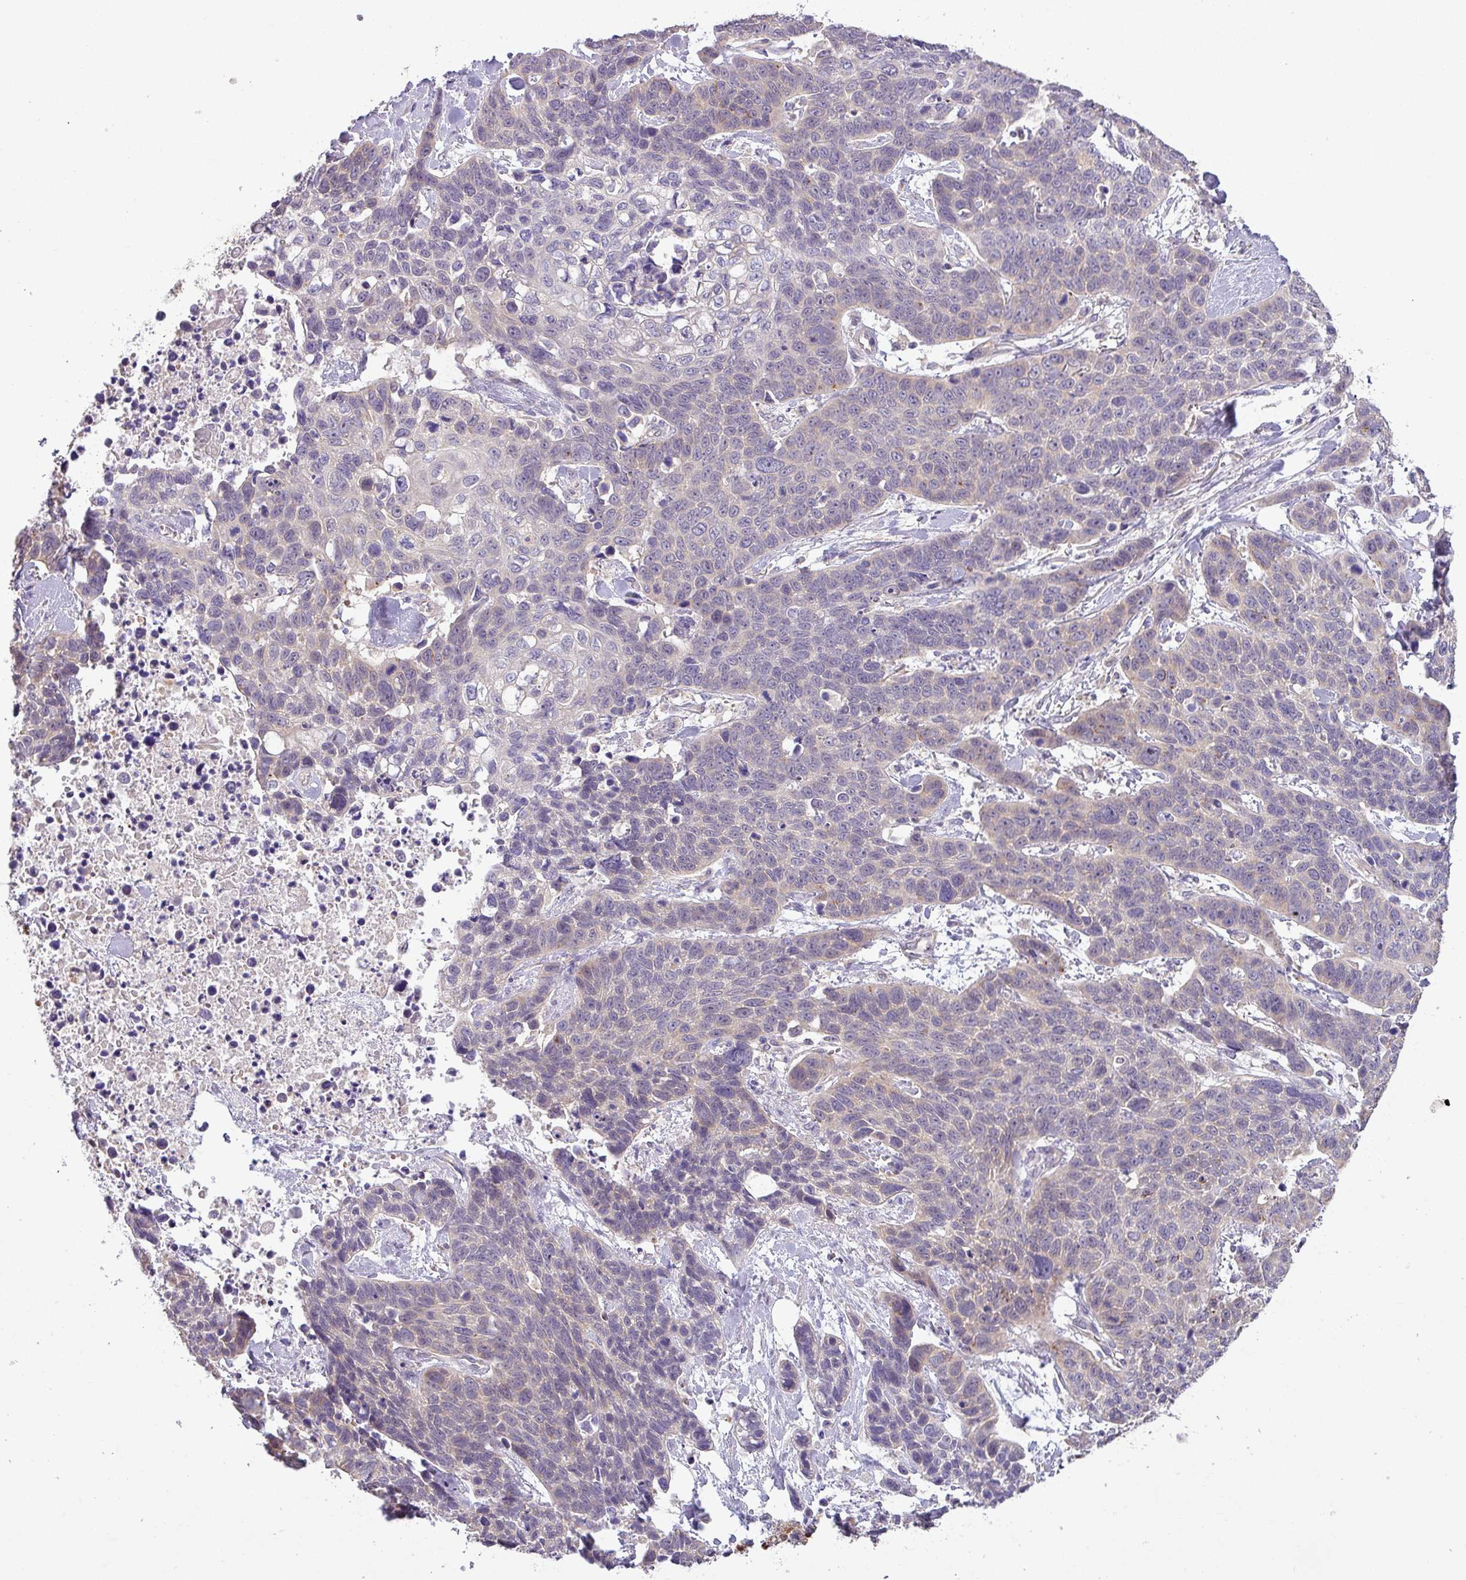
{"staining": {"intensity": "negative", "quantity": "none", "location": "none"}, "tissue": "lung cancer", "cell_type": "Tumor cells", "image_type": "cancer", "snomed": [{"axis": "morphology", "description": "Squamous cell carcinoma, NOS"}, {"axis": "topography", "description": "Lung"}], "caption": "The histopathology image shows no staining of tumor cells in squamous cell carcinoma (lung).", "gene": "GALNT12", "patient": {"sex": "male", "age": 62}}